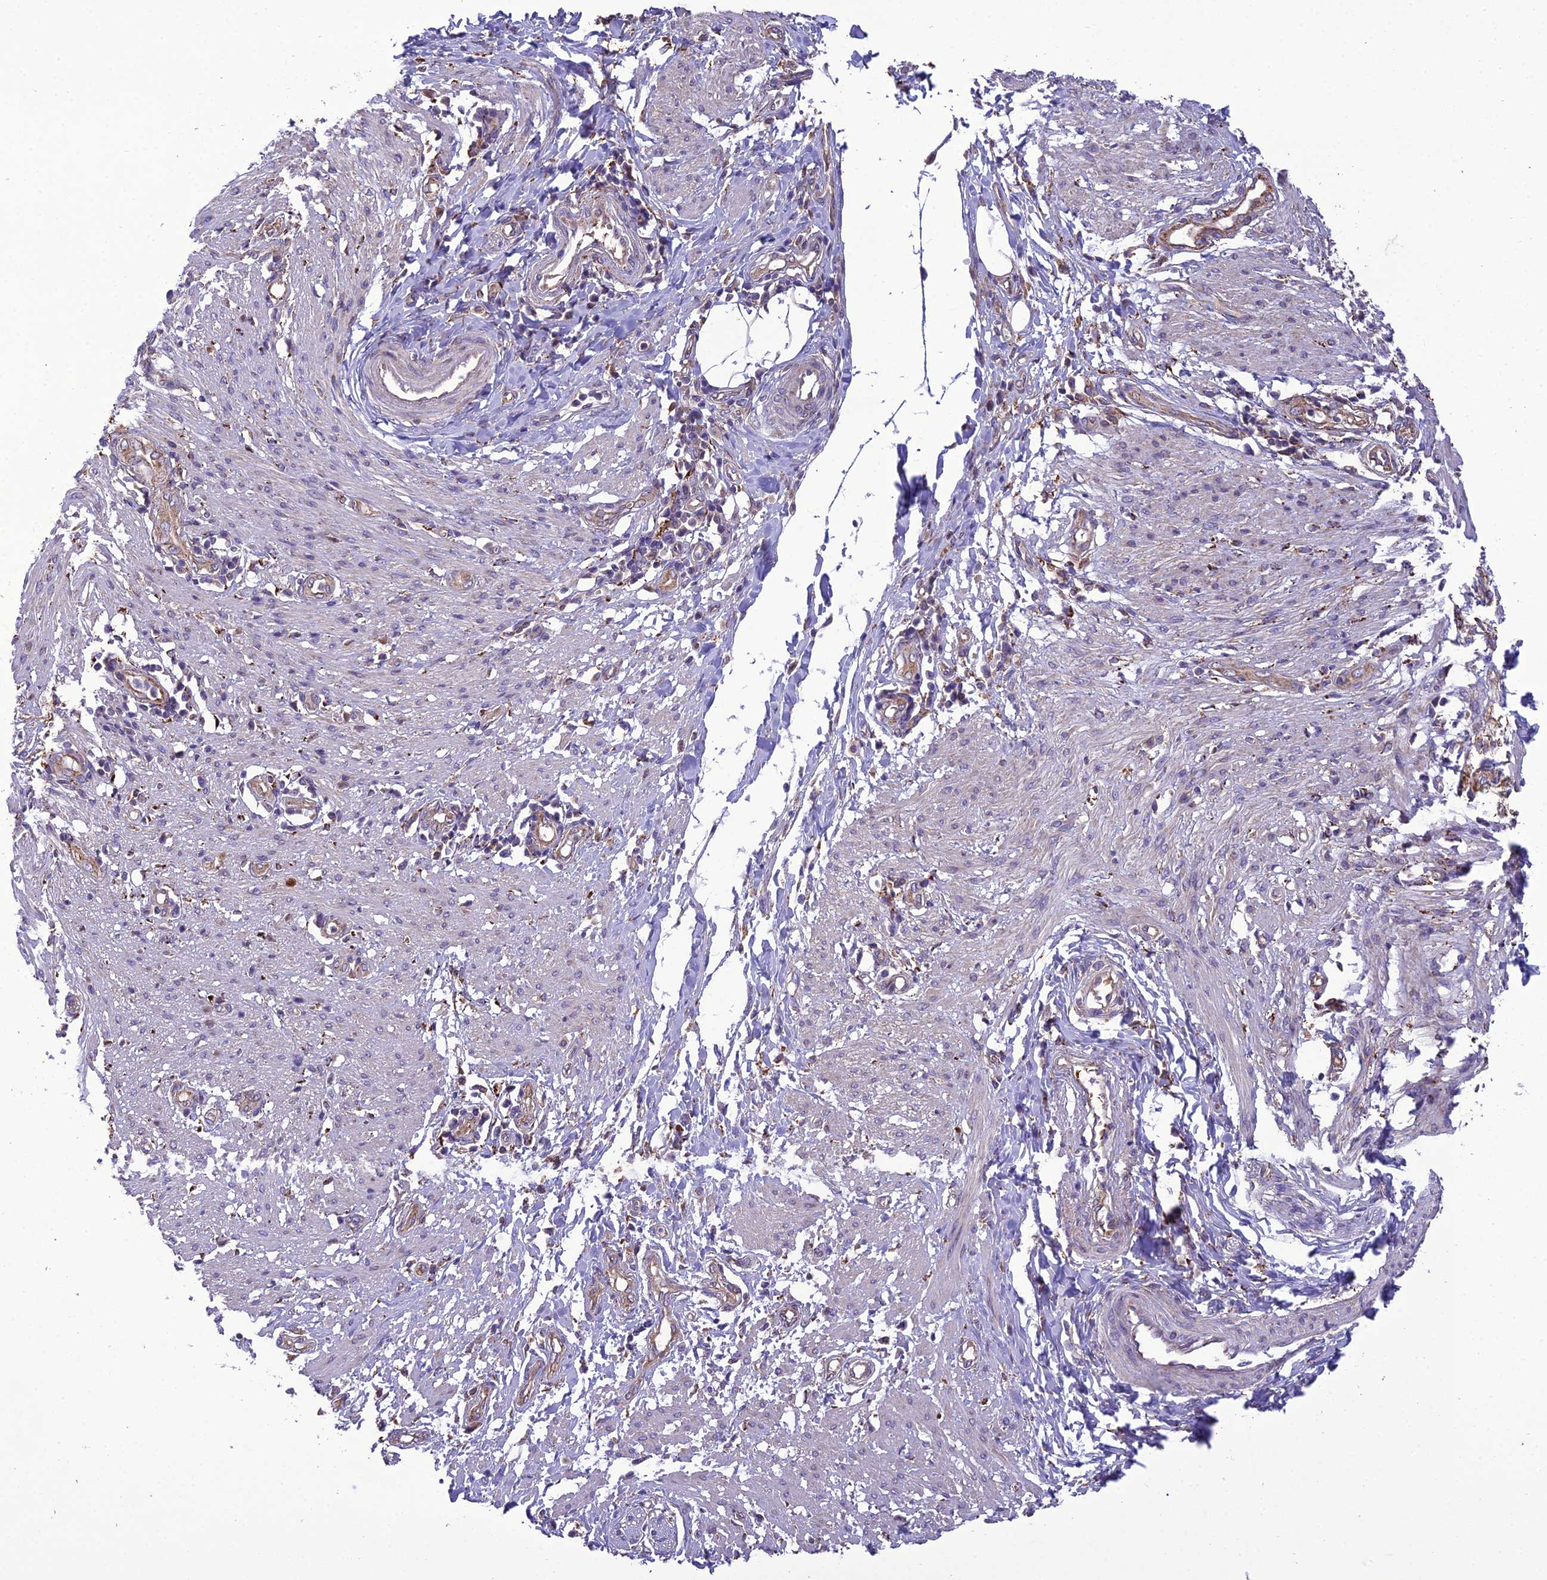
{"staining": {"intensity": "weak", "quantity": "25%-75%", "location": "cytoplasmic/membranous"}, "tissue": "smooth muscle", "cell_type": "Smooth muscle cells", "image_type": "normal", "snomed": [{"axis": "morphology", "description": "Normal tissue, NOS"}, {"axis": "morphology", "description": "Adenocarcinoma, NOS"}, {"axis": "topography", "description": "Colon"}, {"axis": "topography", "description": "Peripheral nerve tissue"}], "caption": "Brown immunohistochemical staining in unremarkable smooth muscle displays weak cytoplasmic/membranous staining in about 25%-75% of smooth muscle cells.", "gene": "ENSG00000260272", "patient": {"sex": "male", "age": 14}}